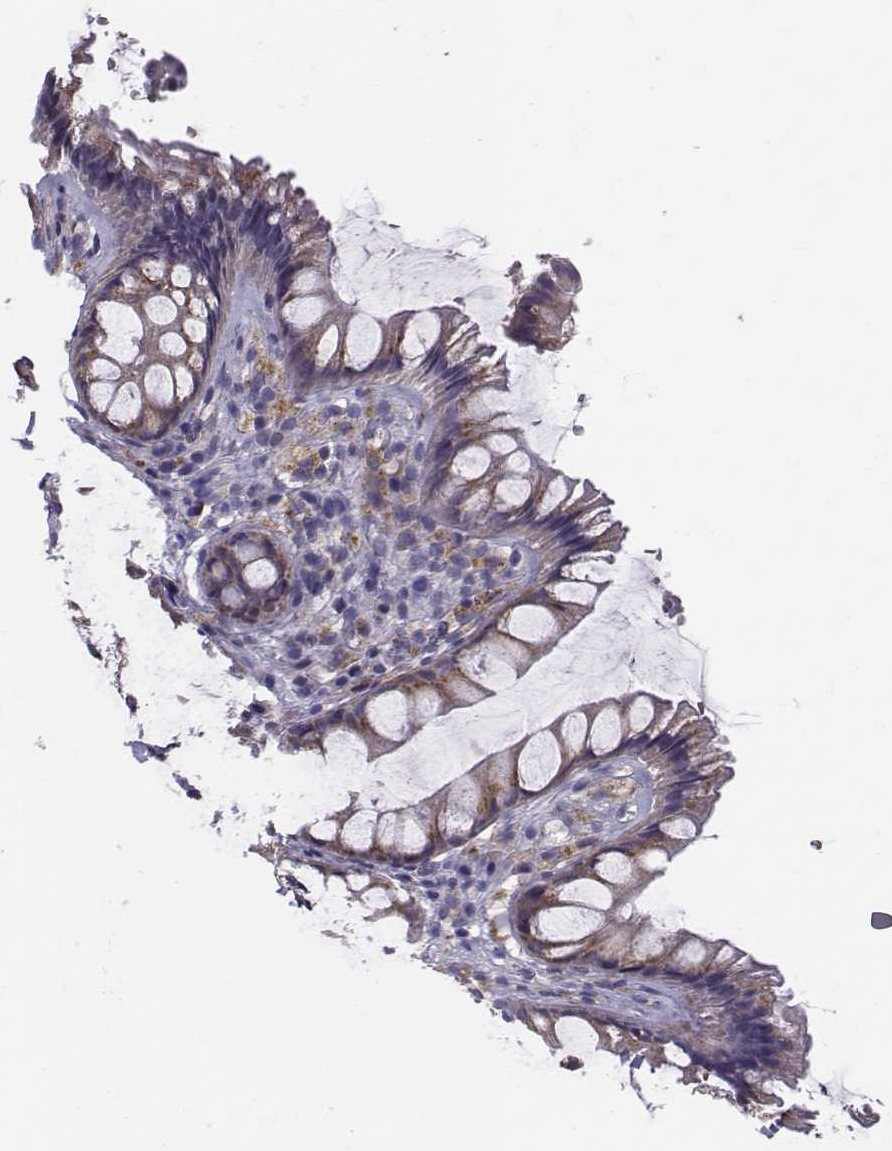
{"staining": {"intensity": "weak", "quantity": ">75%", "location": "cytoplasmic/membranous"}, "tissue": "rectum", "cell_type": "Glandular cells", "image_type": "normal", "snomed": [{"axis": "morphology", "description": "Normal tissue, NOS"}, {"axis": "topography", "description": "Rectum"}], "caption": "There is low levels of weak cytoplasmic/membranous positivity in glandular cells of benign rectum, as demonstrated by immunohistochemical staining (brown color).", "gene": "ANGPT1", "patient": {"sex": "female", "age": 62}}